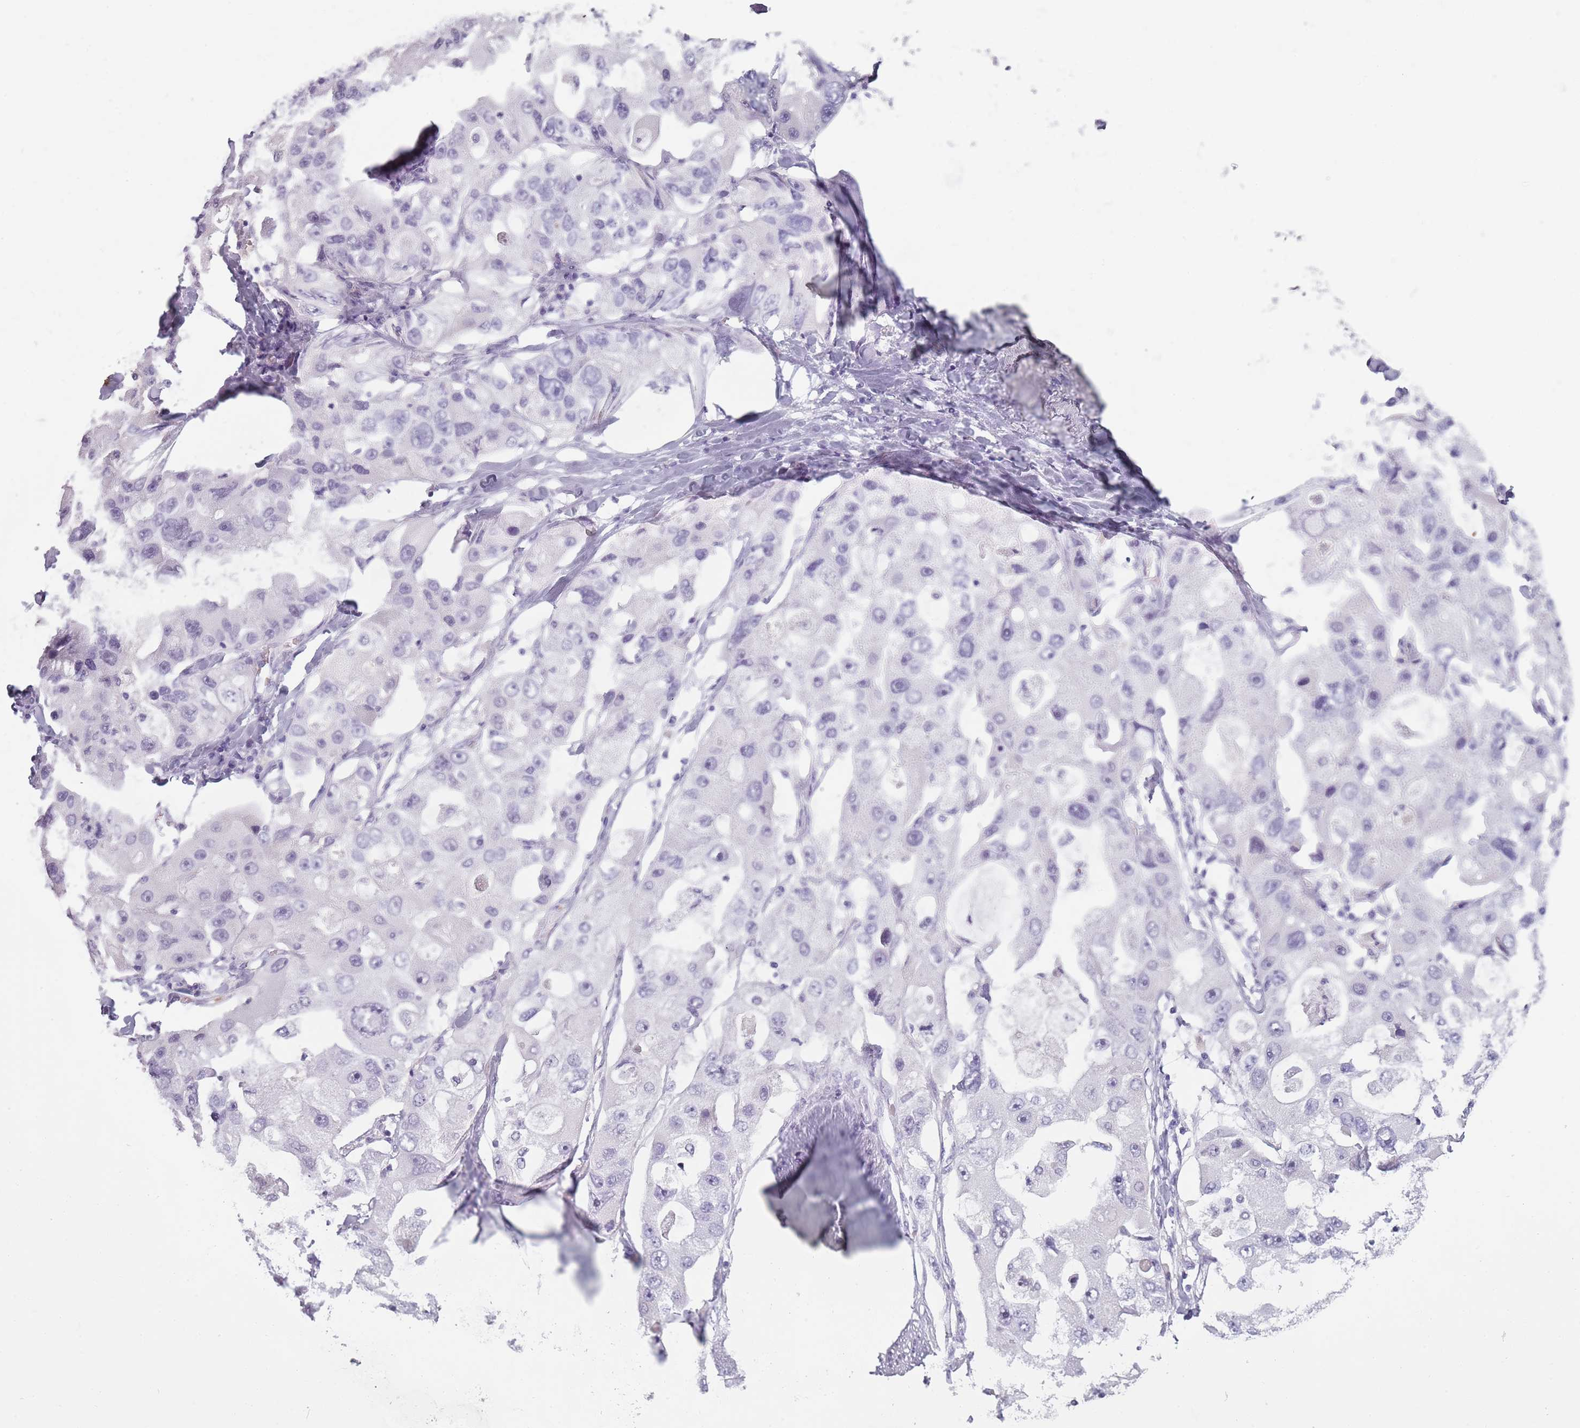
{"staining": {"intensity": "negative", "quantity": "none", "location": "none"}, "tissue": "lung cancer", "cell_type": "Tumor cells", "image_type": "cancer", "snomed": [{"axis": "morphology", "description": "Adenocarcinoma, NOS"}, {"axis": "topography", "description": "Lung"}], "caption": "Immunohistochemical staining of human lung cancer demonstrates no significant expression in tumor cells.", "gene": "PIEZO1", "patient": {"sex": "female", "age": 54}}